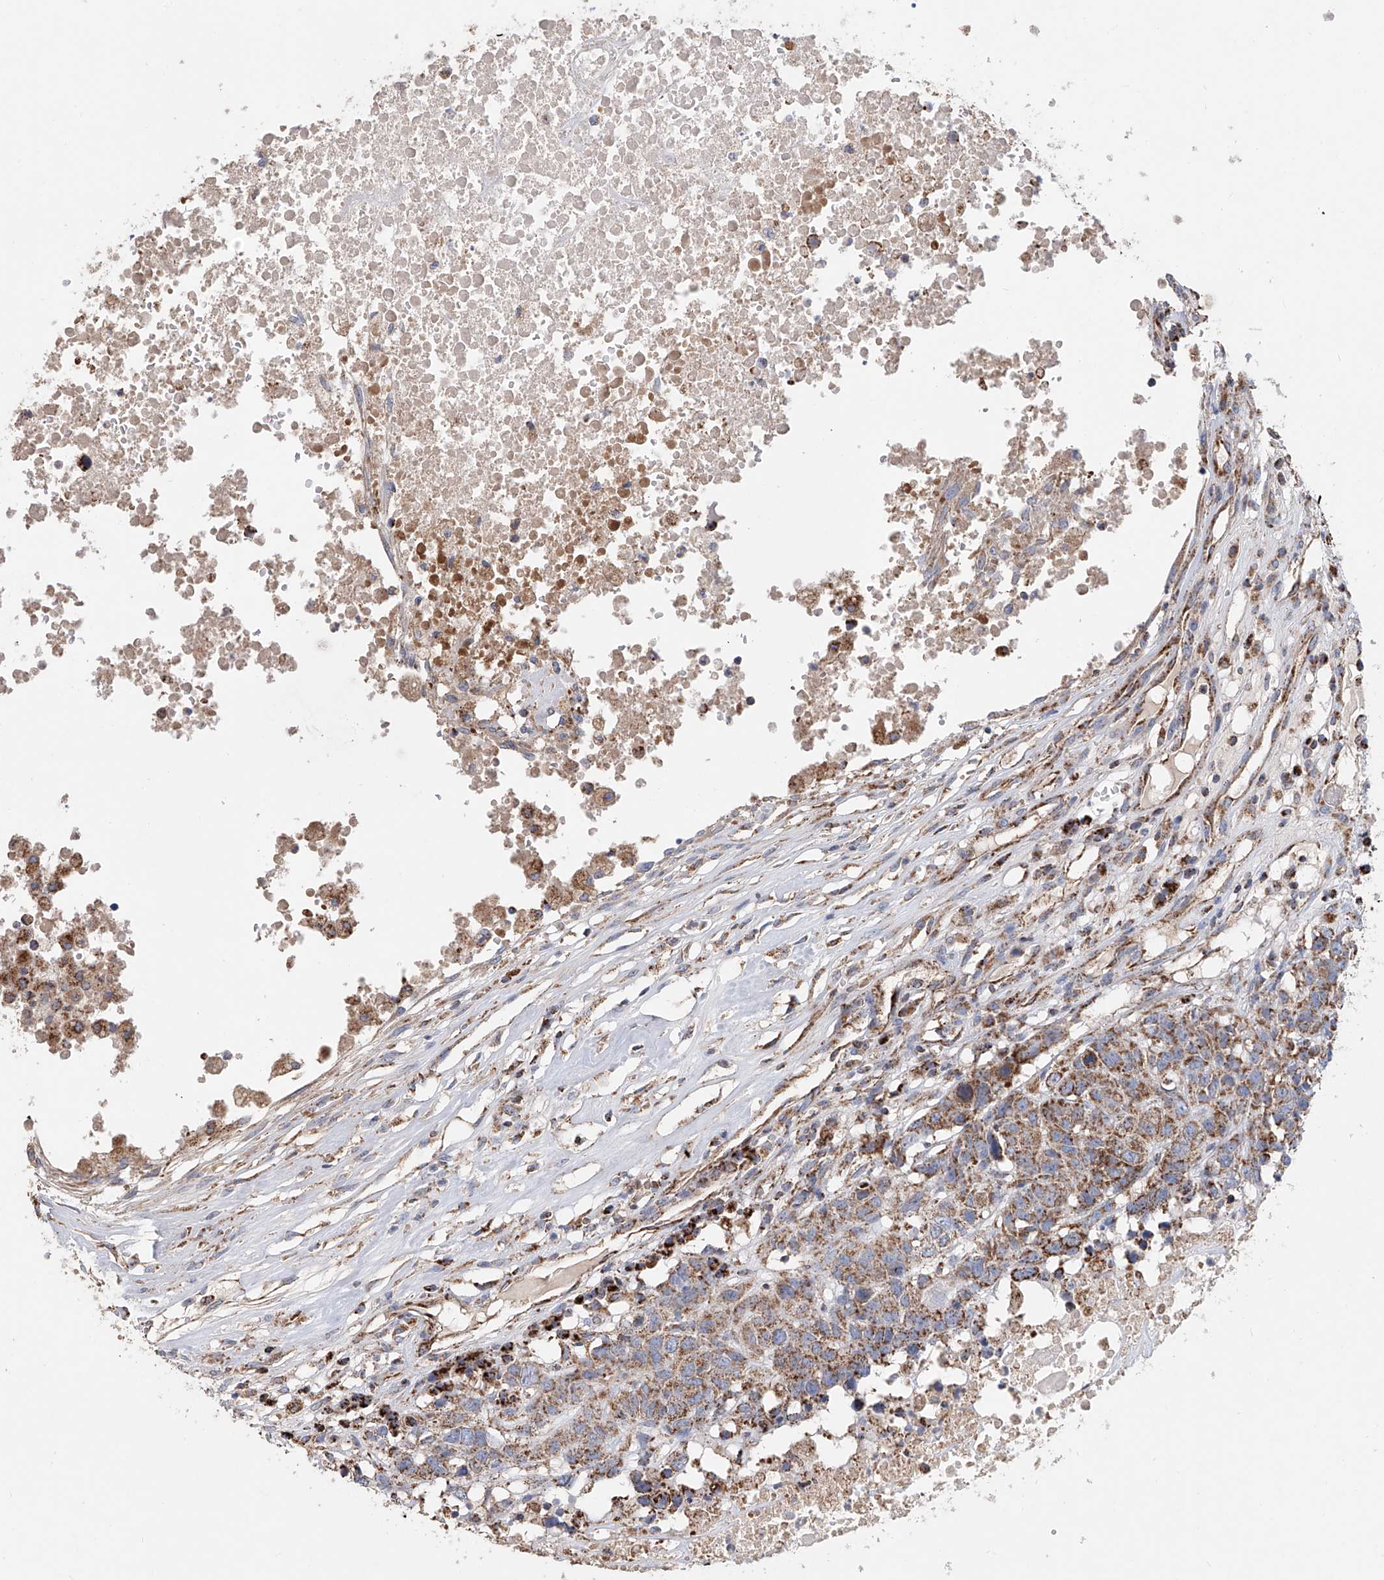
{"staining": {"intensity": "moderate", "quantity": ">75%", "location": "cytoplasmic/membranous"}, "tissue": "head and neck cancer", "cell_type": "Tumor cells", "image_type": "cancer", "snomed": [{"axis": "morphology", "description": "Squamous cell carcinoma, NOS"}, {"axis": "topography", "description": "Head-Neck"}], "caption": "Protein expression analysis of head and neck squamous cell carcinoma demonstrates moderate cytoplasmic/membranous positivity in approximately >75% of tumor cells.", "gene": "MCL1", "patient": {"sex": "male", "age": 66}}